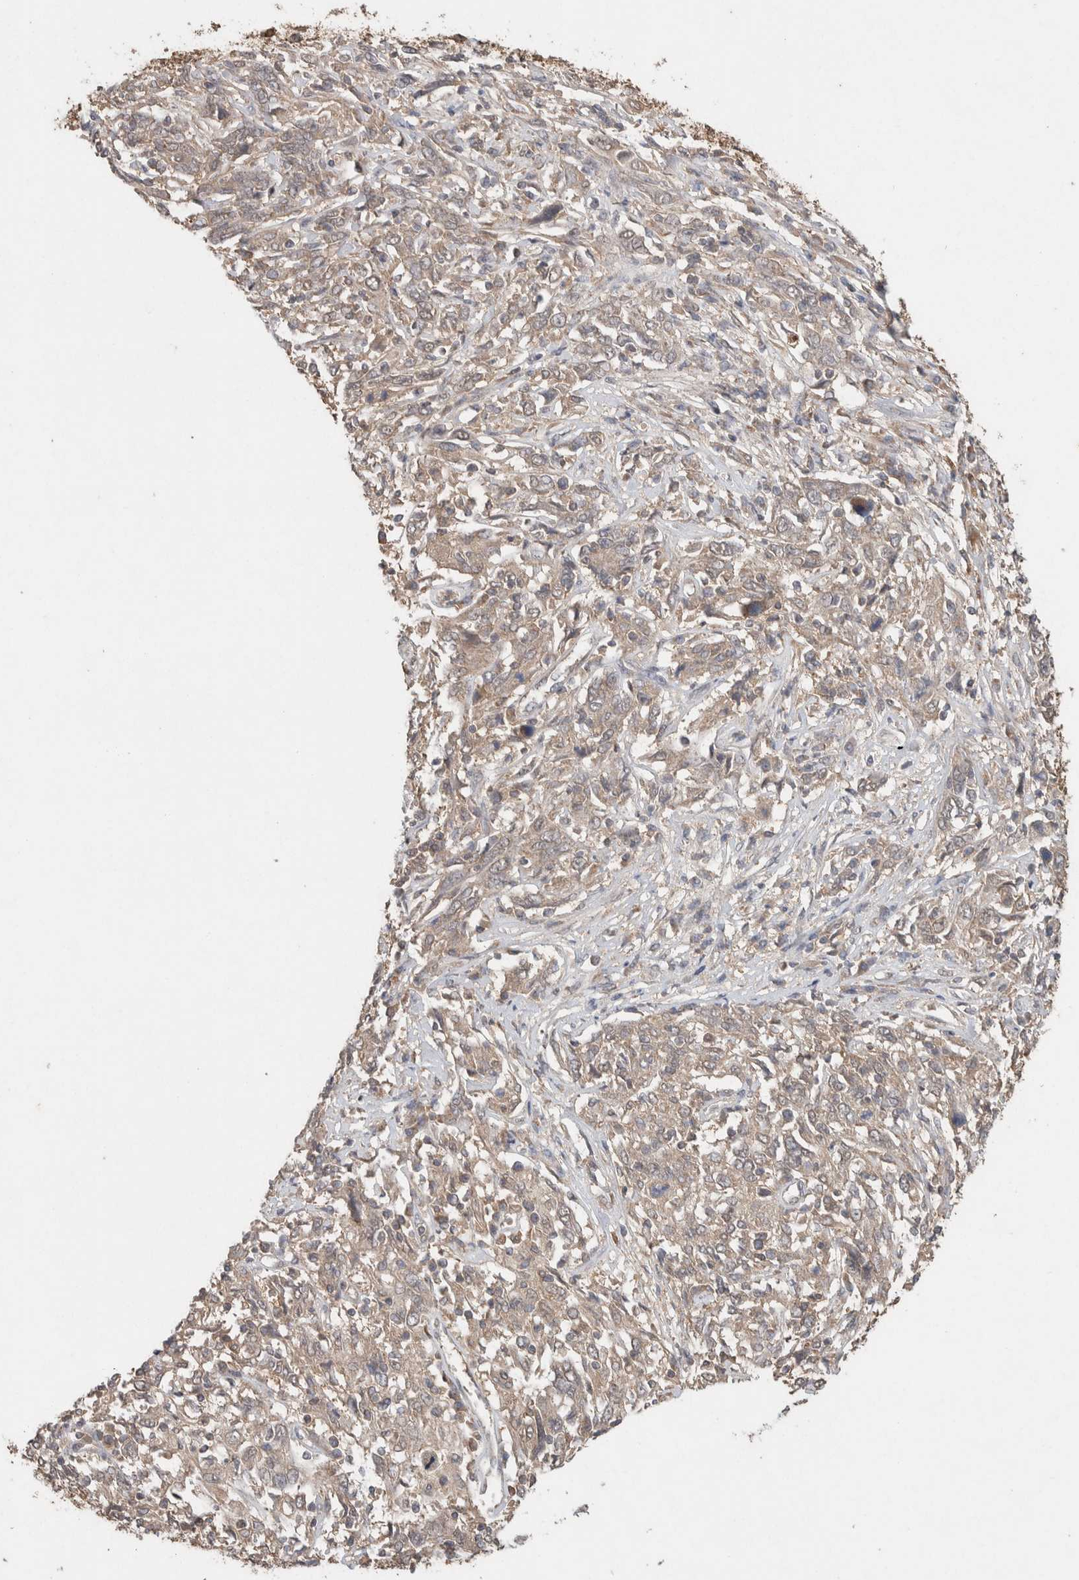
{"staining": {"intensity": "weak", "quantity": ">75%", "location": "cytoplasmic/membranous"}, "tissue": "cervical cancer", "cell_type": "Tumor cells", "image_type": "cancer", "snomed": [{"axis": "morphology", "description": "Squamous cell carcinoma, NOS"}, {"axis": "topography", "description": "Cervix"}], "caption": "Immunohistochemistry (IHC) image of neoplastic tissue: cervical squamous cell carcinoma stained using immunohistochemistry reveals low levels of weak protein expression localized specifically in the cytoplasmic/membranous of tumor cells, appearing as a cytoplasmic/membranous brown color.", "gene": "KCNJ5", "patient": {"sex": "female", "age": 46}}